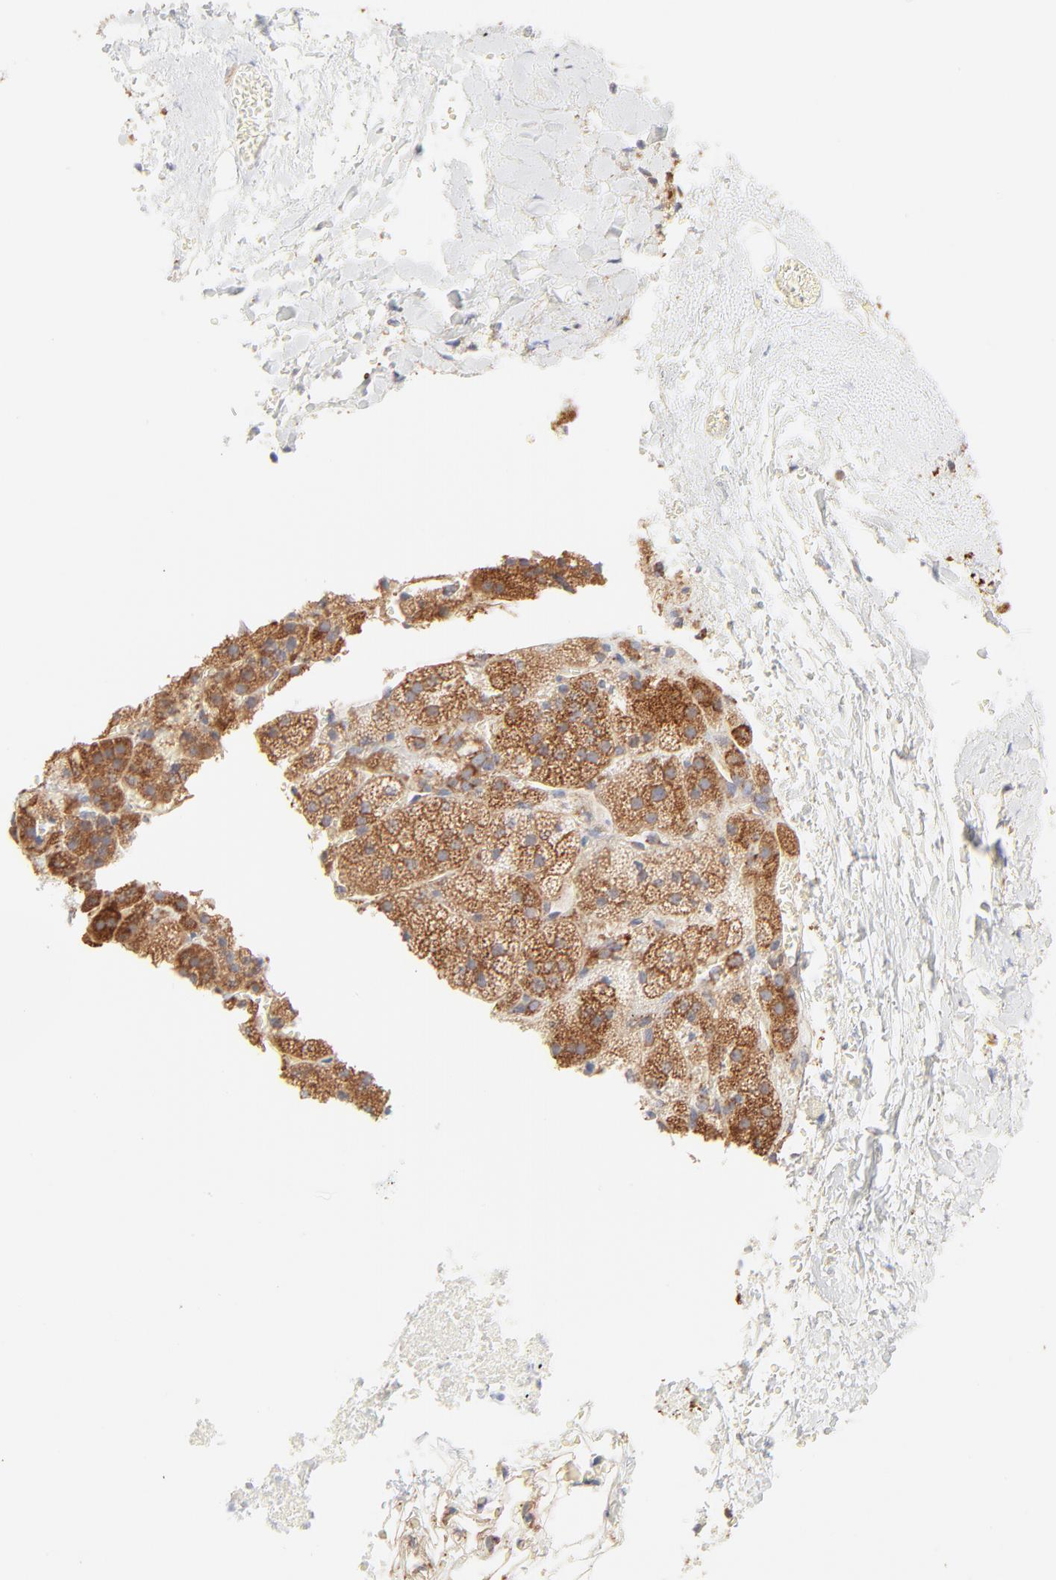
{"staining": {"intensity": "moderate", "quantity": ">75%", "location": "cytoplasmic/membranous"}, "tissue": "adrenal gland", "cell_type": "Glandular cells", "image_type": "normal", "snomed": [{"axis": "morphology", "description": "Normal tissue, NOS"}, {"axis": "topography", "description": "Adrenal gland"}], "caption": "An image of adrenal gland stained for a protein demonstrates moderate cytoplasmic/membranous brown staining in glandular cells.", "gene": "RPS20", "patient": {"sex": "female", "age": 44}}